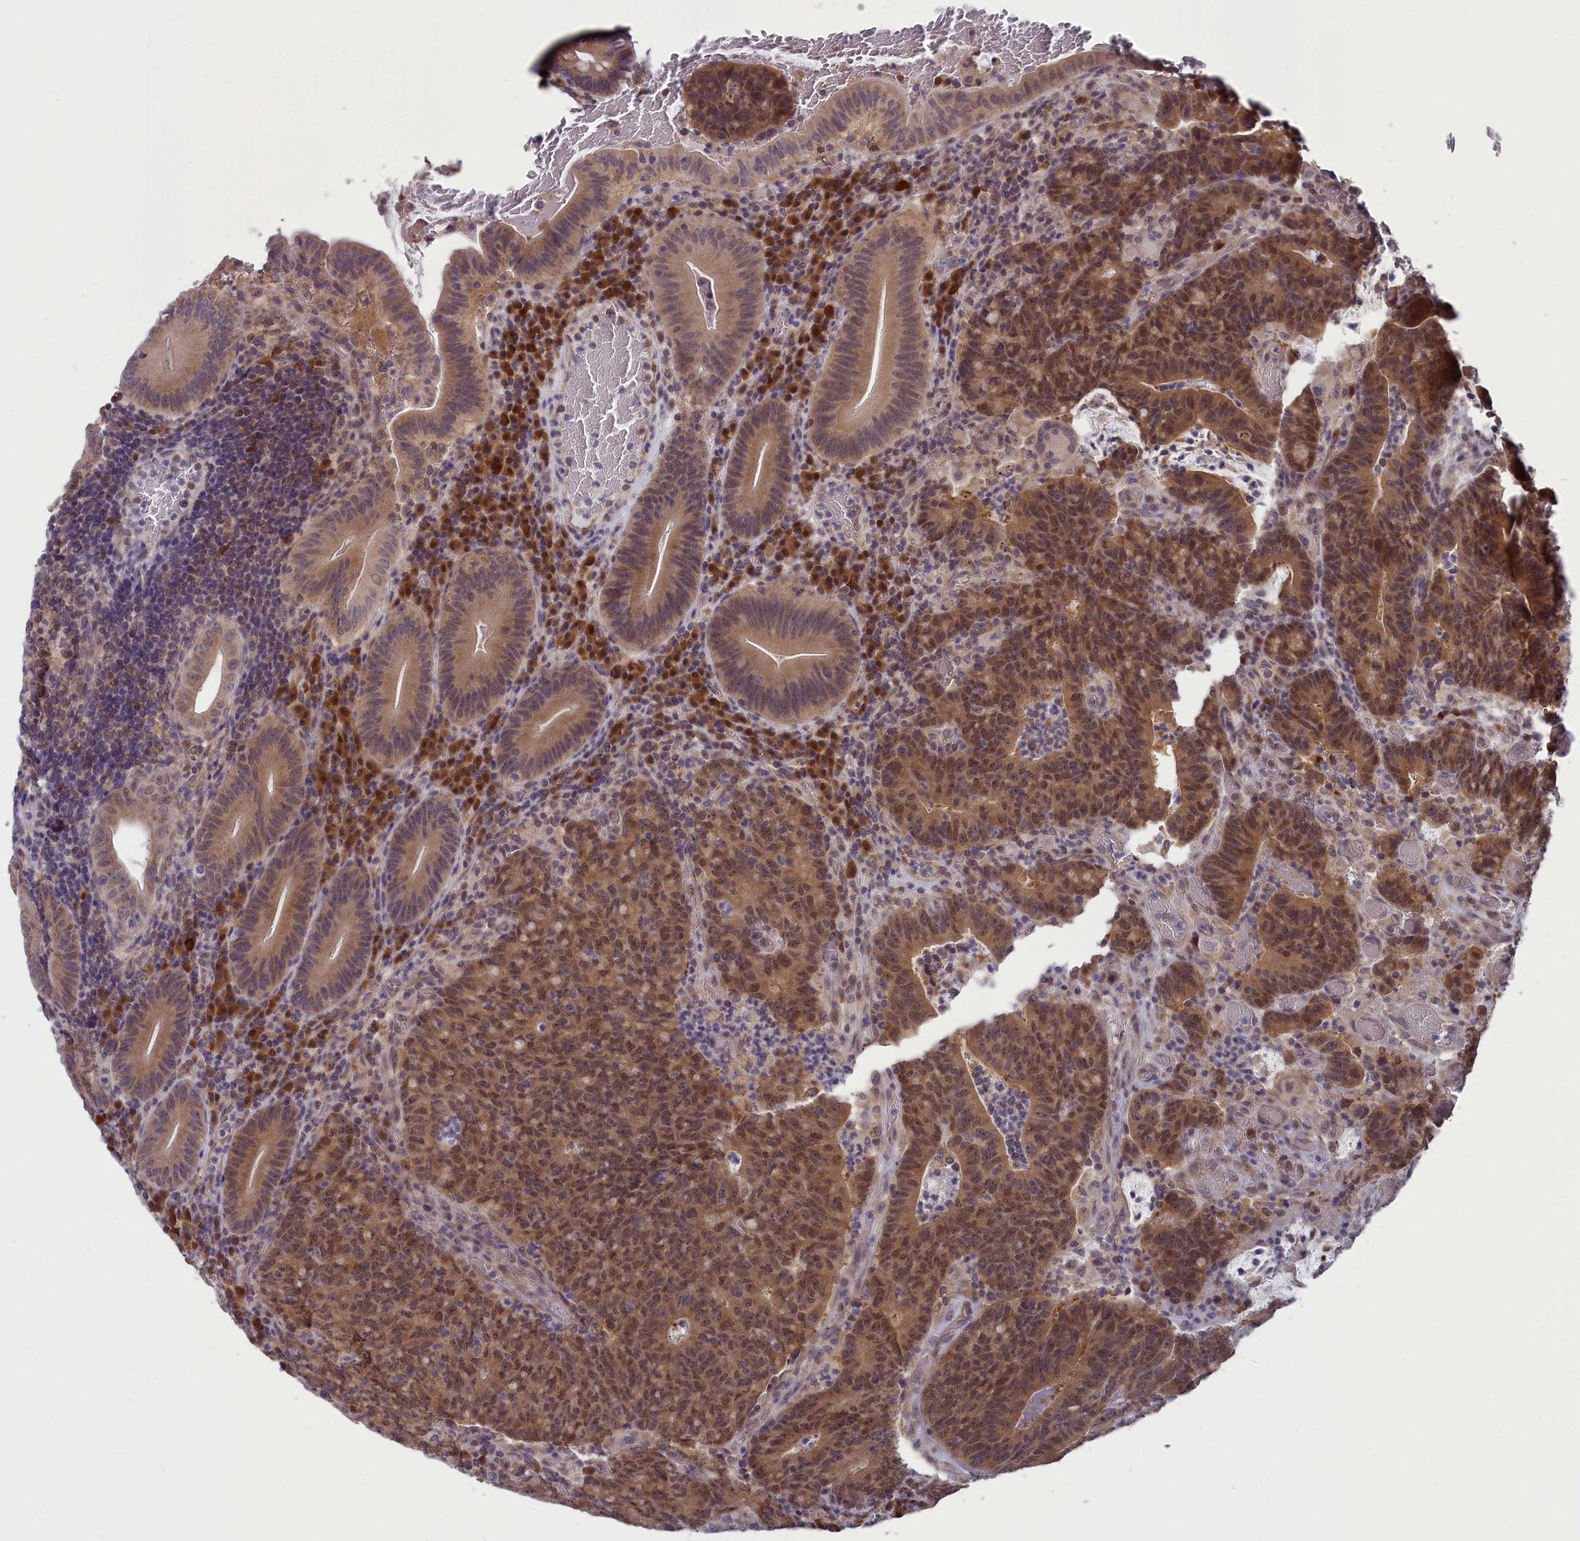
{"staining": {"intensity": "moderate", "quantity": ">75%", "location": "cytoplasmic/membranous,nuclear"}, "tissue": "colorectal cancer", "cell_type": "Tumor cells", "image_type": "cancer", "snomed": [{"axis": "morphology", "description": "Normal tissue, NOS"}, {"axis": "morphology", "description": "Adenocarcinoma, NOS"}, {"axis": "topography", "description": "Colon"}], "caption": "Protein staining exhibits moderate cytoplasmic/membranous and nuclear expression in about >75% of tumor cells in colorectal cancer. (Brightfield microscopy of DAB IHC at high magnification).", "gene": "MRI1", "patient": {"sex": "female", "age": 75}}